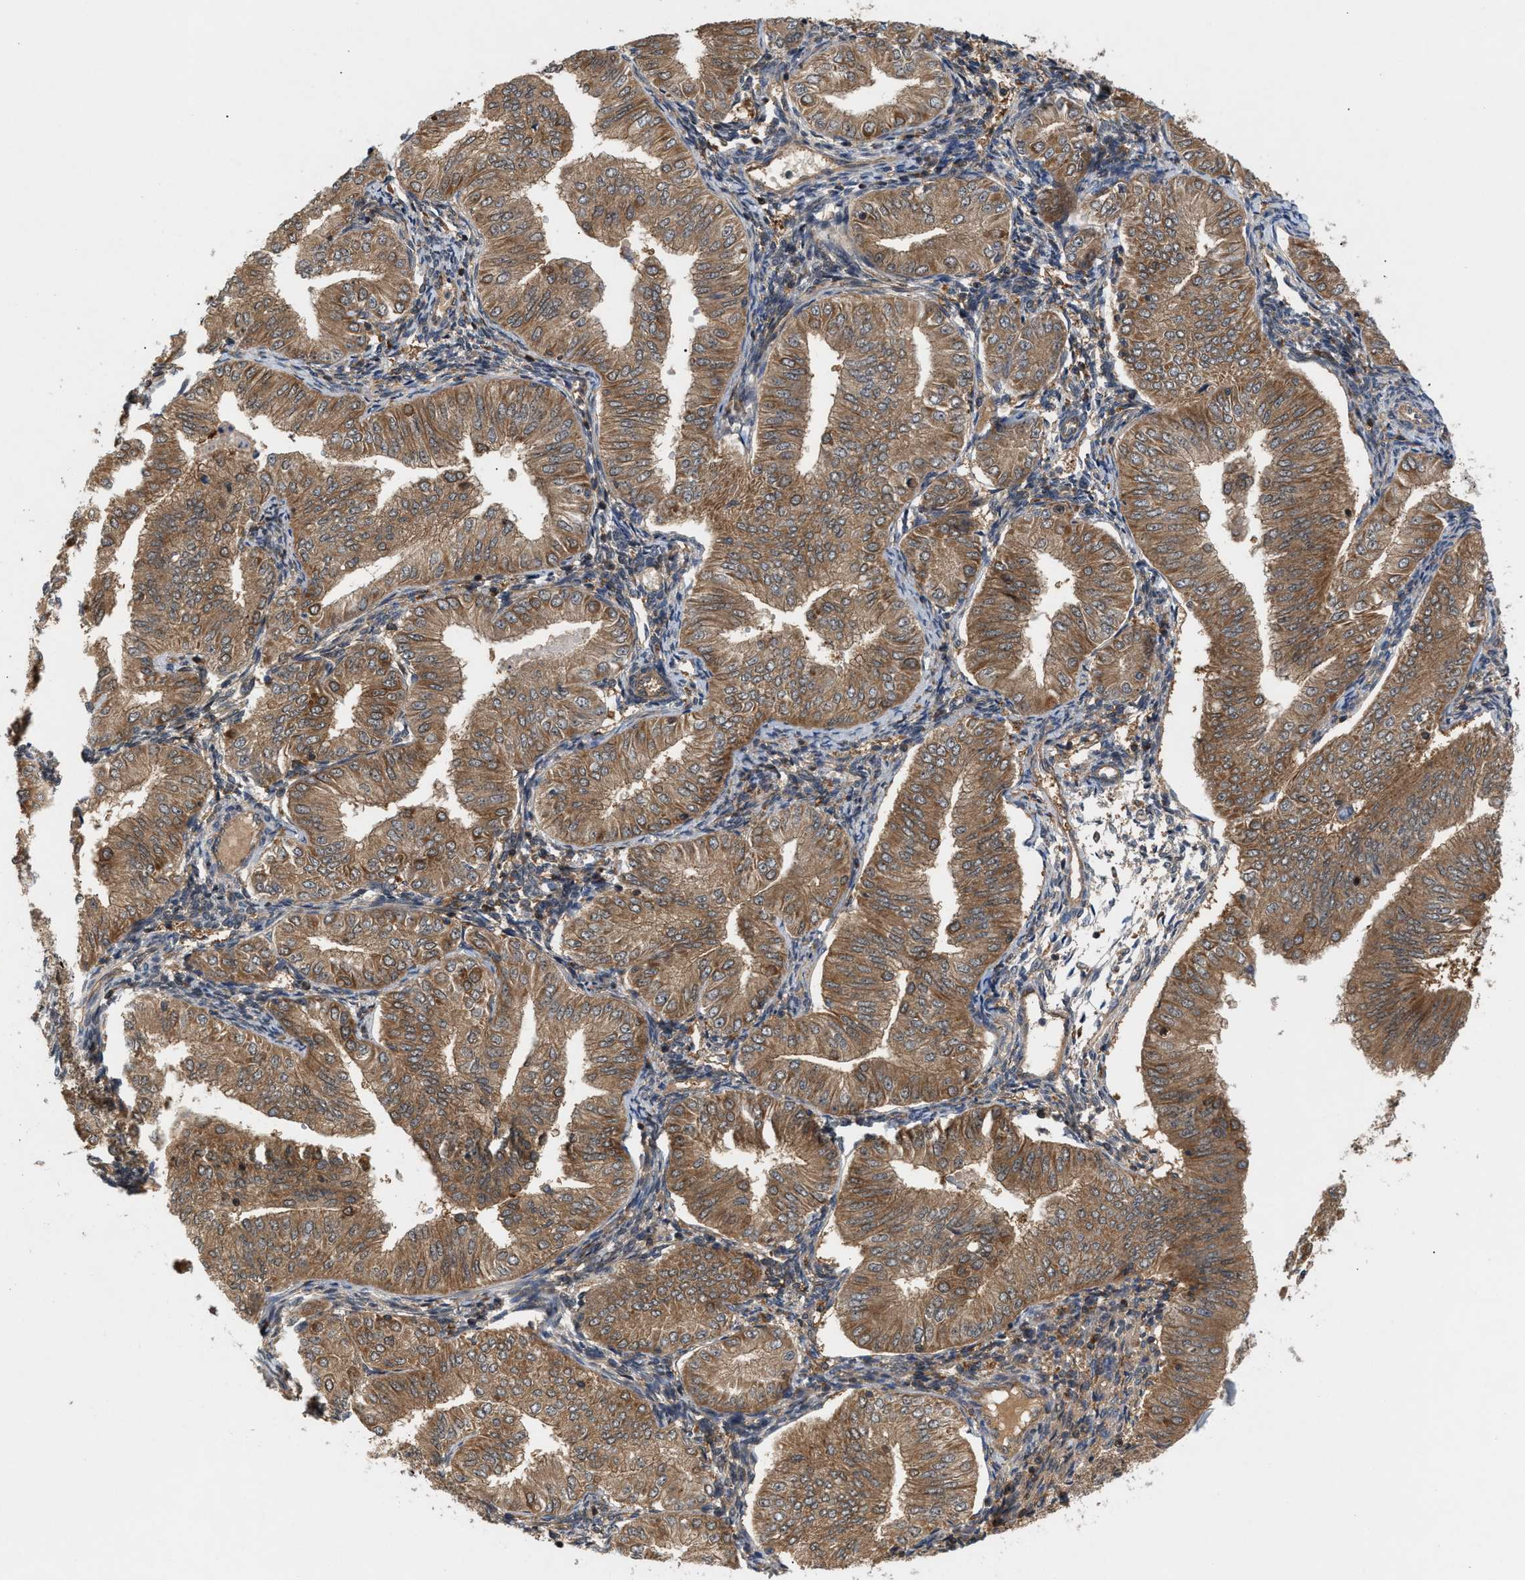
{"staining": {"intensity": "moderate", "quantity": ">75%", "location": "cytoplasmic/membranous"}, "tissue": "endometrial cancer", "cell_type": "Tumor cells", "image_type": "cancer", "snomed": [{"axis": "morphology", "description": "Normal tissue, NOS"}, {"axis": "morphology", "description": "Adenocarcinoma, NOS"}, {"axis": "topography", "description": "Endometrium"}], "caption": "Endometrial adenocarcinoma stained with a brown dye shows moderate cytoplasmic/membranous positive expression in about >75% of tumor cells.", "gene": "GLOD4", "patient": {"sex": "female", "age": 53}}